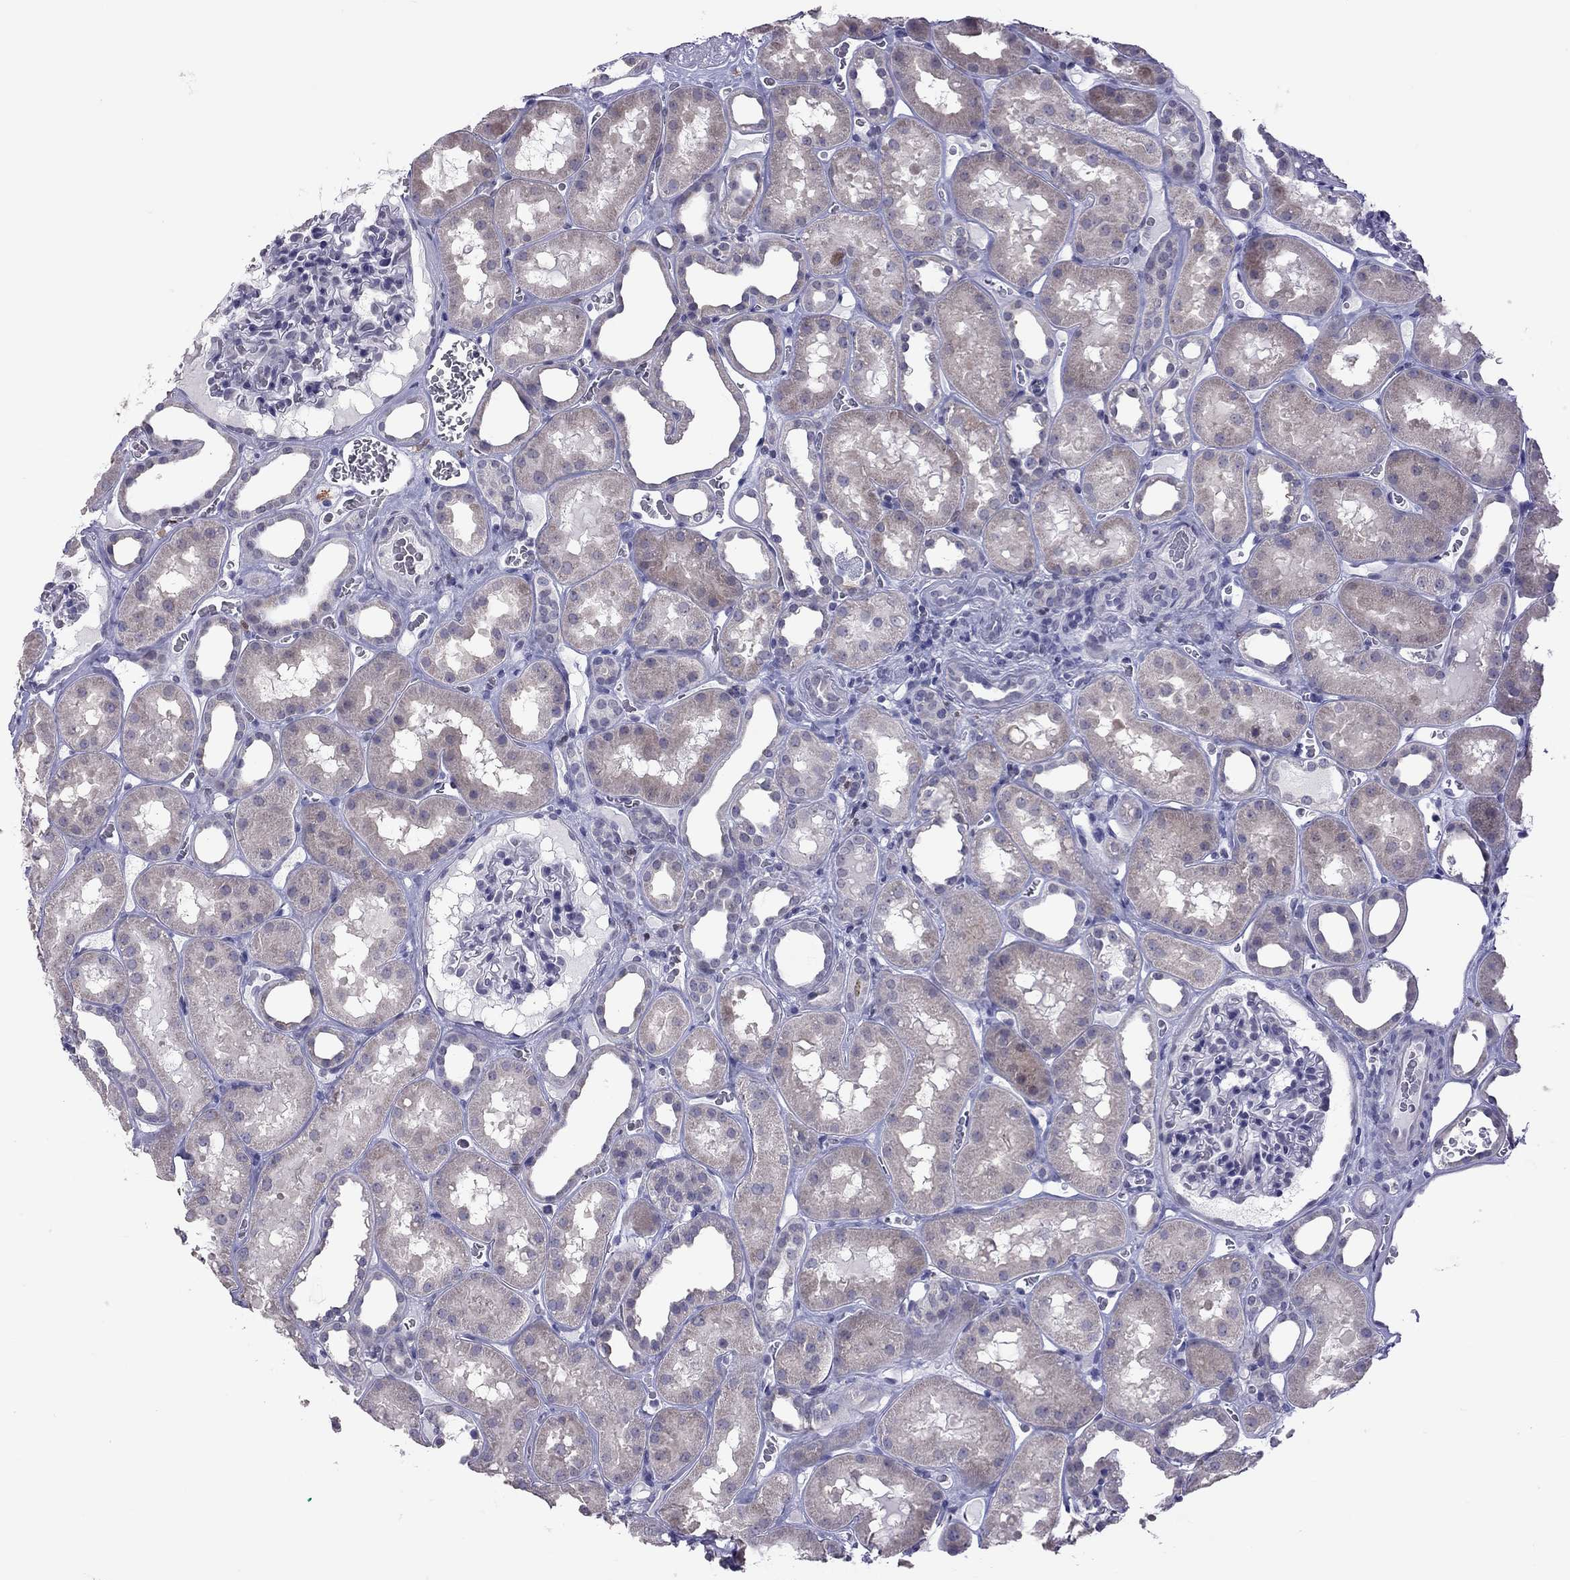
{"staining": {"intensity": "negative", "quantity": "none", "location": "none"}, "tissue": "kidney", "cell_type": "Cells in glomeruli", "image_type": "normal", "snomed": [{"axis": "morphology", "description": "Normal tissue, NOS"}, {"axis": "topography", "description": "Kidney"}], "caption": "Immunohistochemical staining of normal human kidney displays no significant positivity in cells in glomeruli.", "gene": "PPP1R3A", "patient": {"sex": "female", "age": 41}}